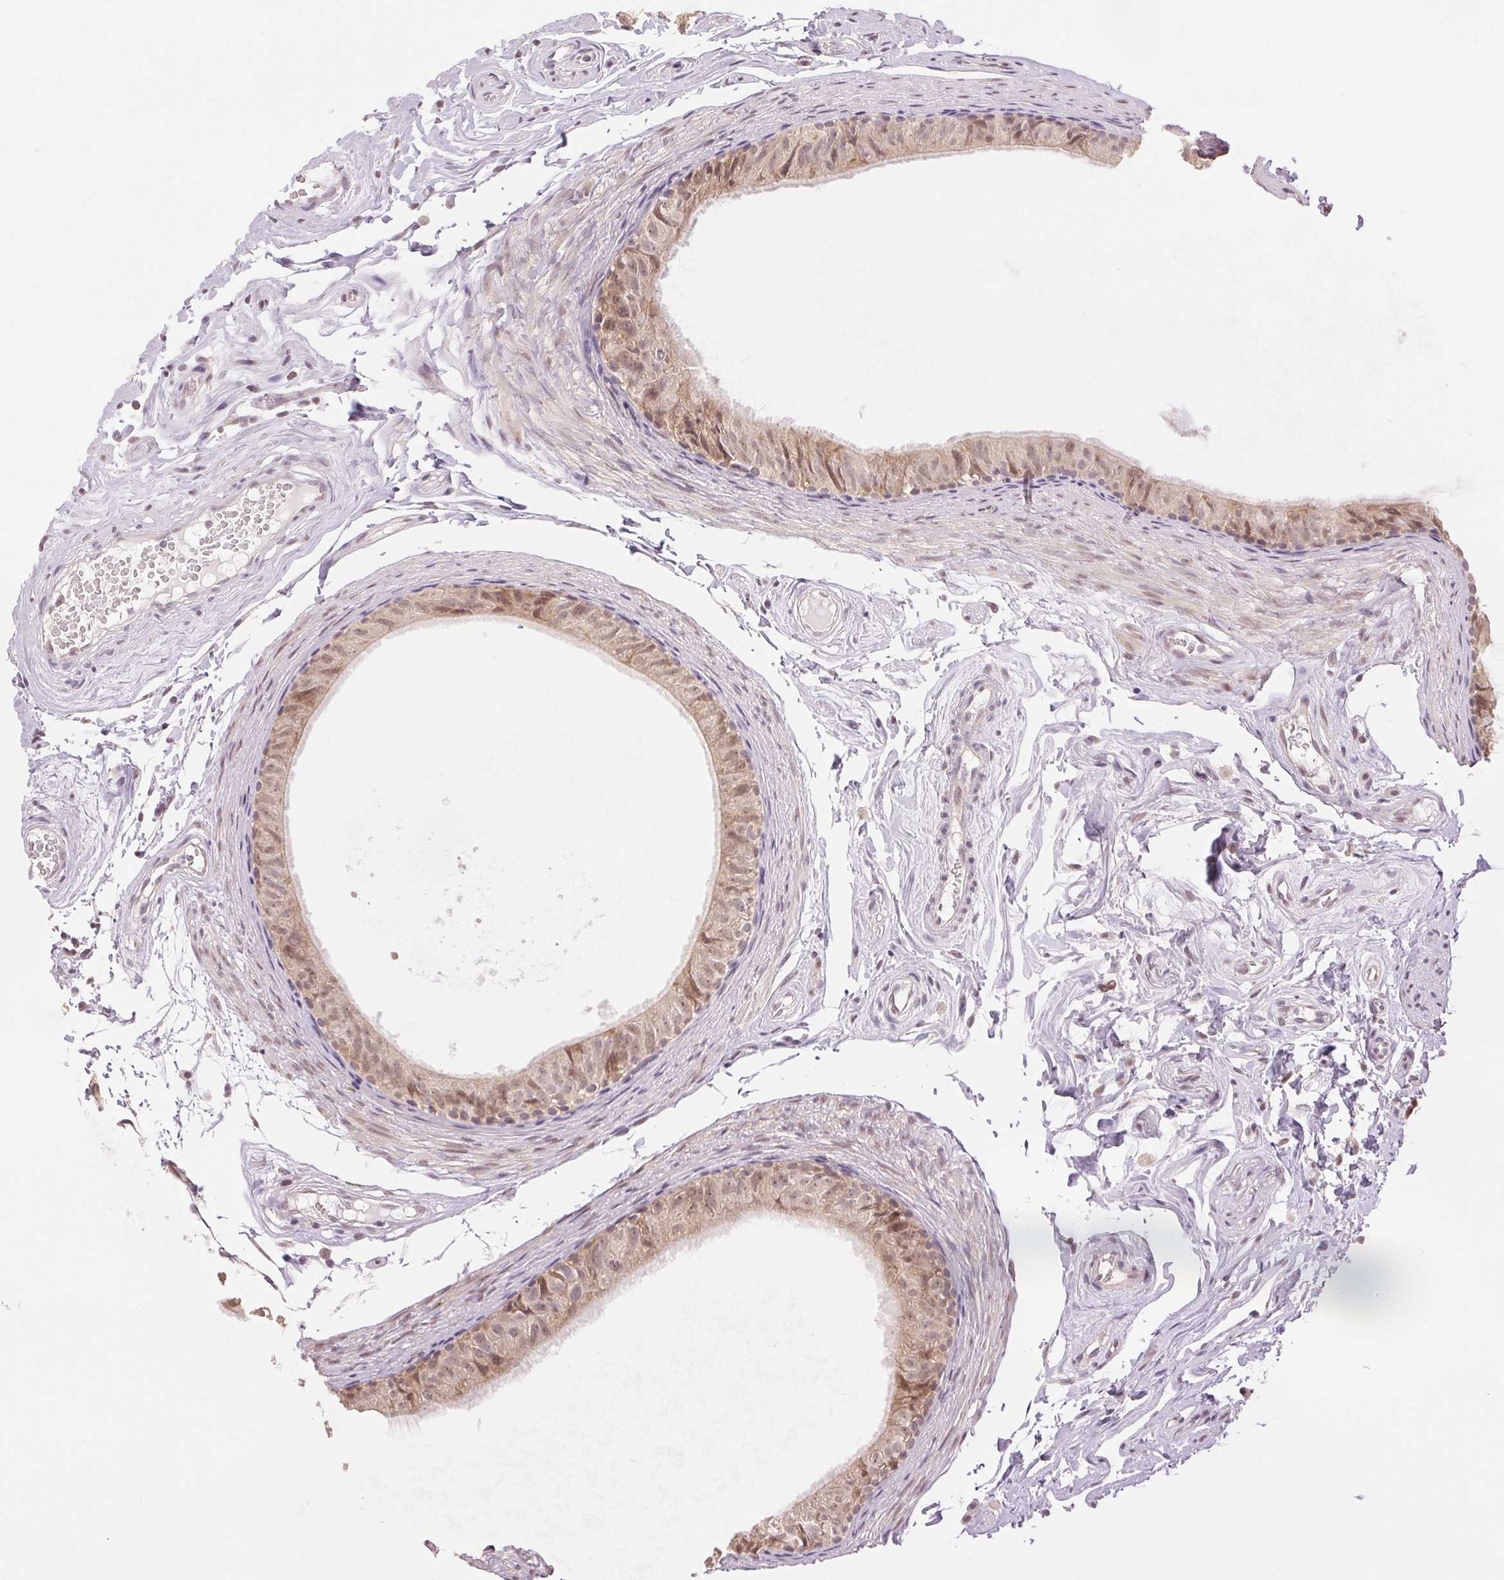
{"staining": {"intensity": "weak", "quantity": ">75%", "location": "cytoplasmic/membranous,nuclear"}, "tissue": "epididymis", "cell_type": "Glandular cells", "image_type": "normal", "snomed": [{"axis": "morphology", "description": "Normal tissue, NOS"}, {"axis": "topography", "description": "Epididymis"}], "caption": "Glandular cells show low levels of weak cytoplasmic/membranous,nuclear positivity in about >75% of cells in normal epididymis. Immunohistochemistry stains the protein of interest in brown and the nuclei are stained blue.", "gene": "PLCB1", "patient": {"sex": "male", "age": 45}}